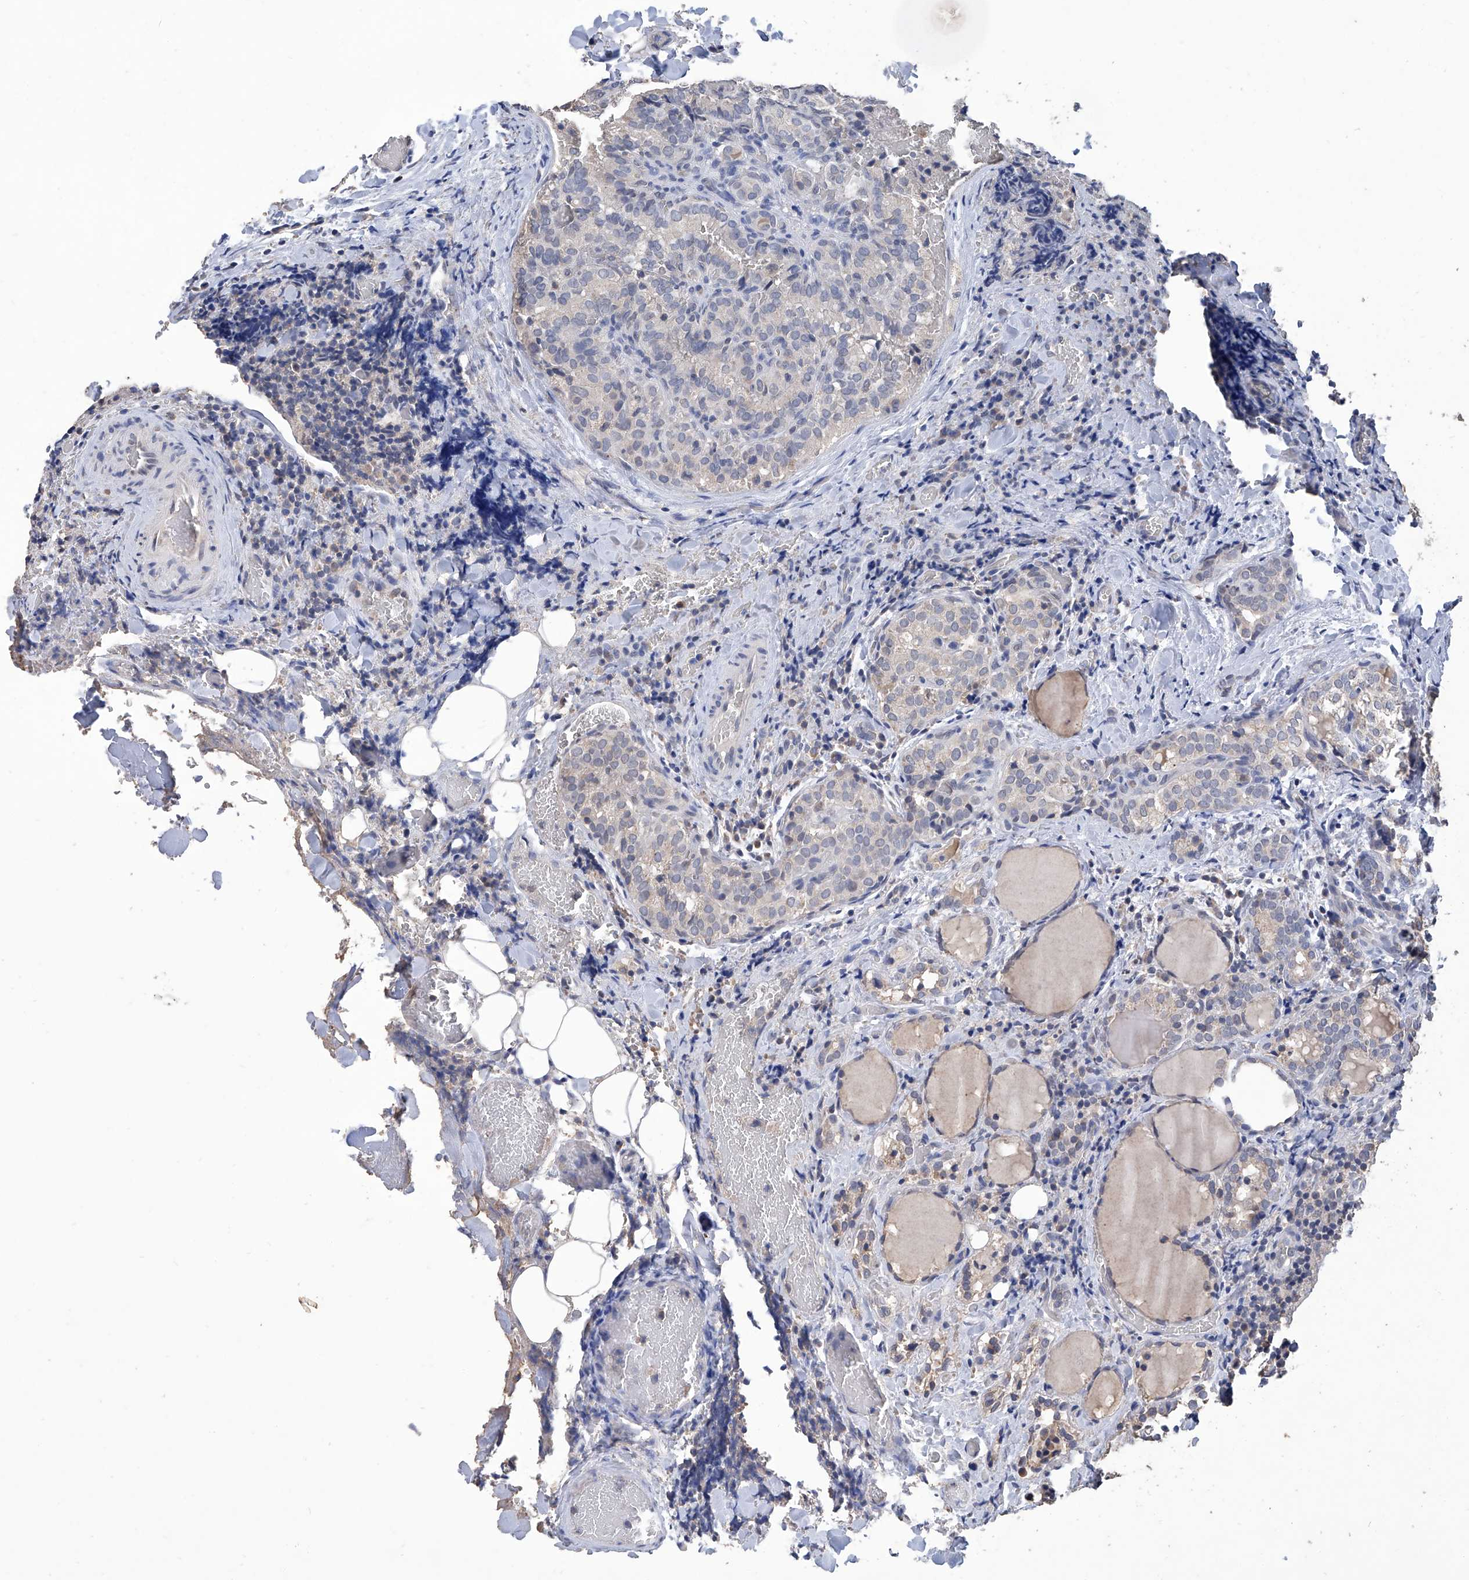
{"staining": {"intensity": "negative", "quantity": "none", "location": "none"}, "tissue": "thyroid cancer", "cell_type": "Tumor cells", "image_type": "cancer", "snomed": [{"axis": "morphology", "description": "Normal tissue, NOS"}, {"axis": "morphology", "description": "Papillary adenocarcinoma, NOS"}, {"axis": "topography", "description": "Thyroid gland"}], "caption": "Thyroid cancer (papillary adenocarcinoma) stained for a protein using IHC exhibits no positivity tumor cells.", "gene": "GPT", "patient": {"sex": "female", "age": 30}}